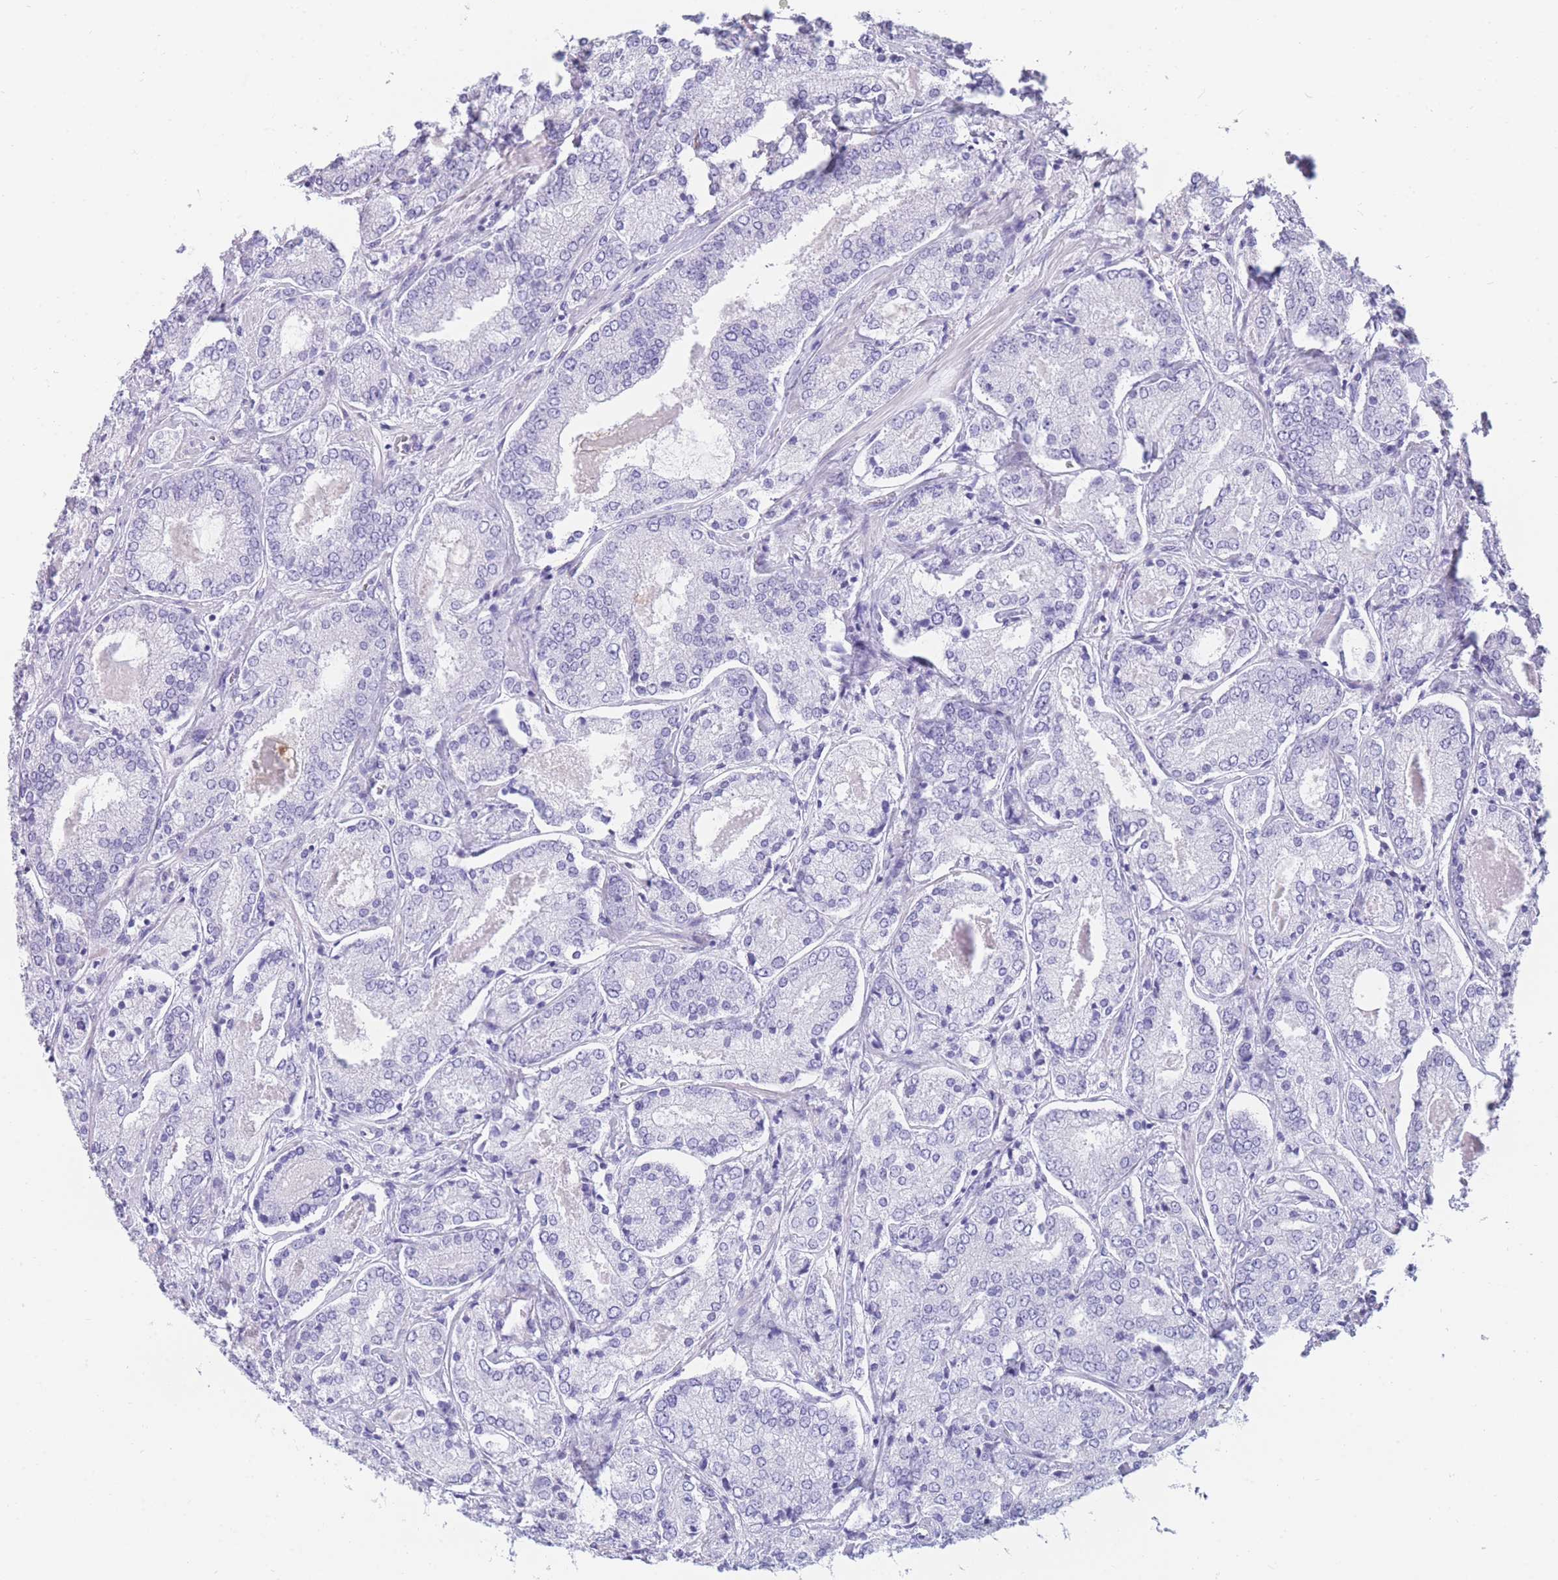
{"staining": {"intensity": "negative", "quantity": "none", "location": "none"}, "tissue": "prostate cancer", "cell_type": "Tumor cells", "image_type": "cancer", "snomed": [{"axis": "morphology", "description": "Adenocarcinoma, High grade"}, {"axis": "topography", "description": "Prostate"}], "caption": "DAB (3,3'-diaminobenzidine) immunohistochemical staining of human prostate cancer displays no significant positivity in tumor cells.", "gene": "TNFSF11", "patient": {"sex": "male", "age": 63}}